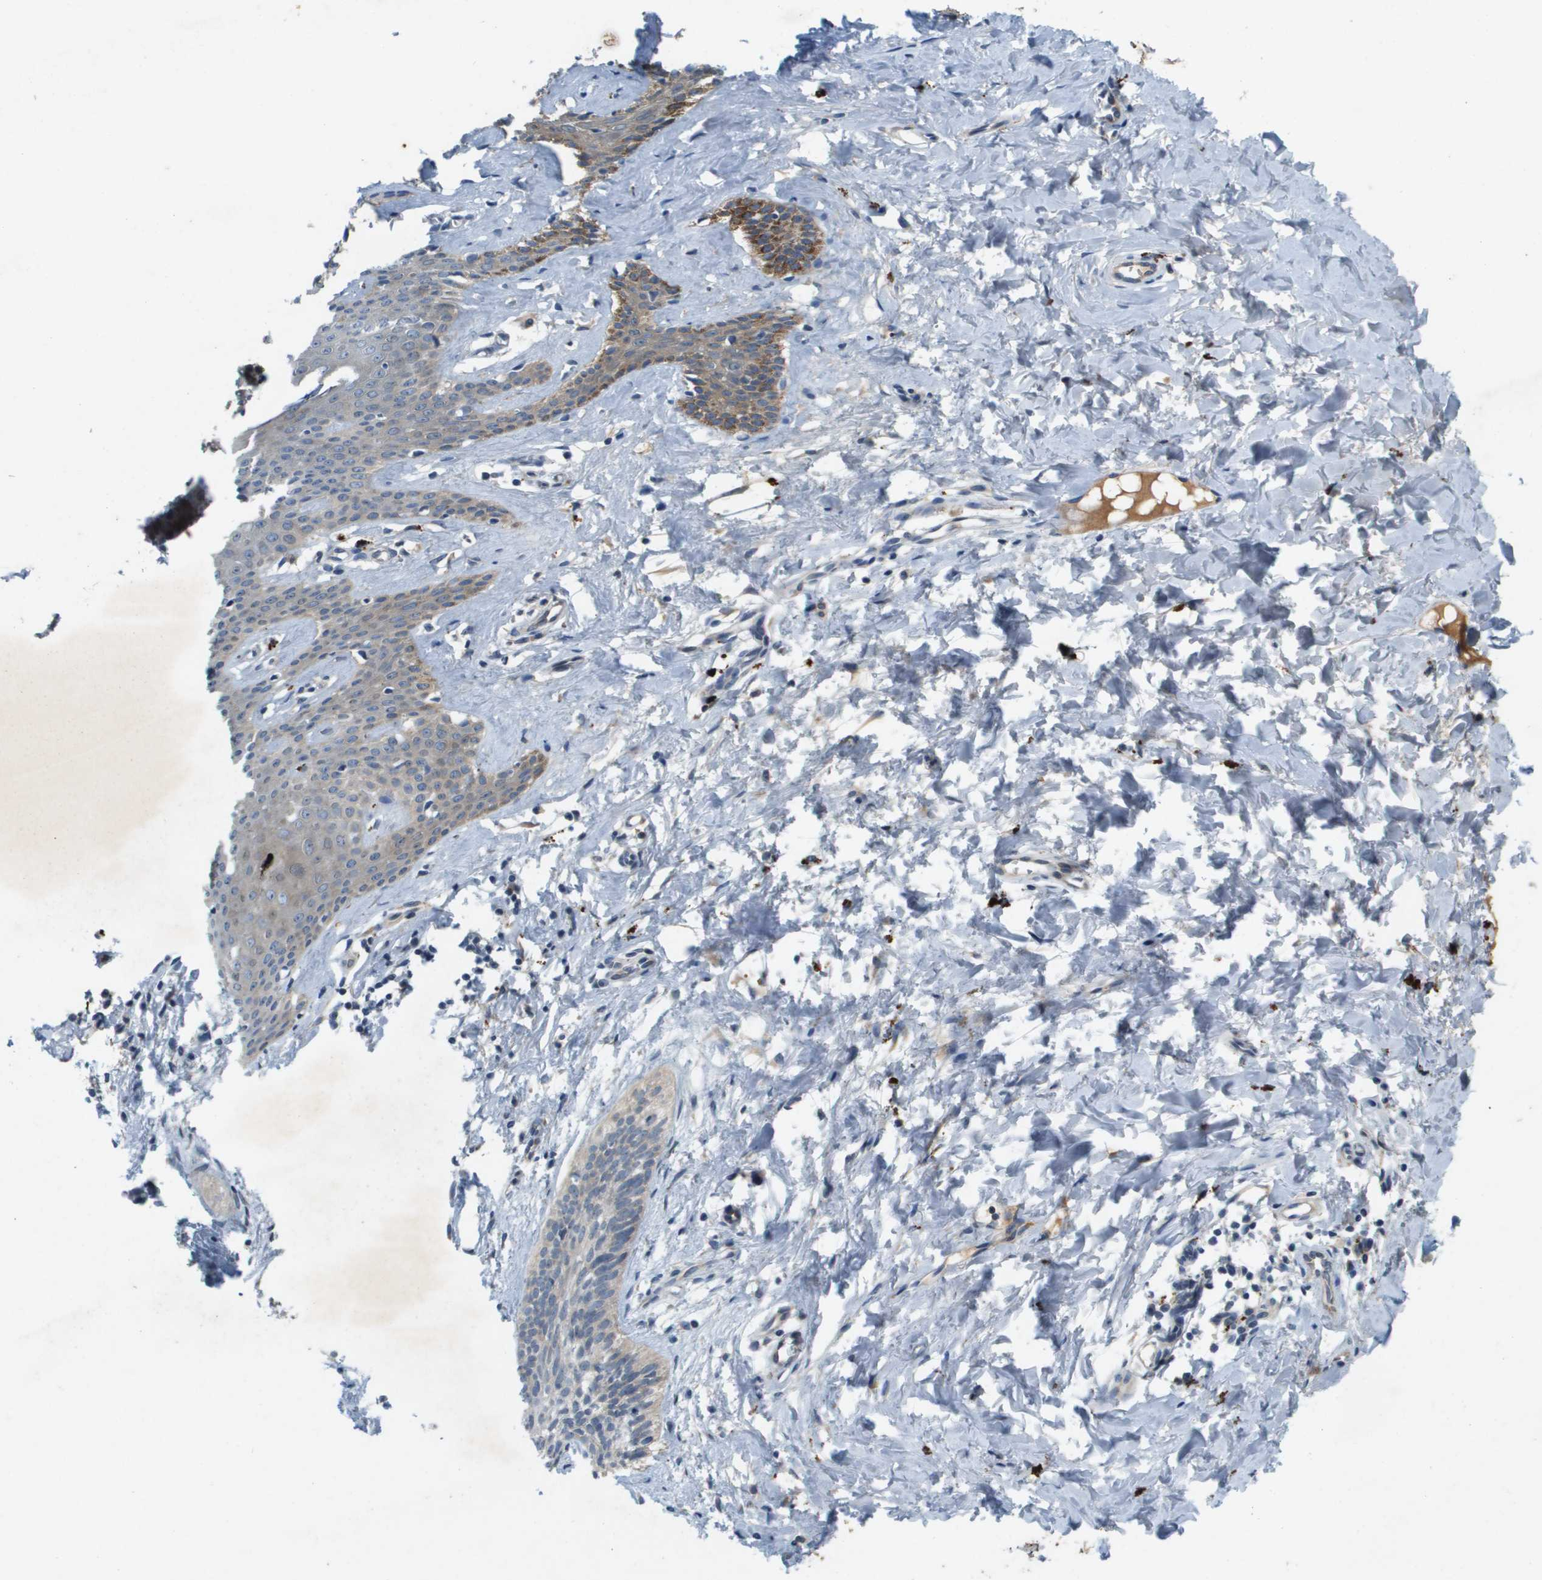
{"staining": {"intensity": "moderate", "quantity": "<25%", "location": "cytoplasmic/membranous"}, "tissue": "skin cancer", "cell_type": "Tumor cells", "image_type": "cancer", "snomed": [{"axis": "morphology", "description": "Basal cell carcinoma"}, {"axis": "topography", "description": "Skin"}], "caption": "IHC (DAB (3,3'-diaminobenzidine)) staining of human skin cancer (basal cell carcinoma) demonstrates moderate cytoplasmic/membranous protein positivity in approximately <25% of tumor cells.", "gene": "PGAP3", "patient": {"sex": "male", "age": 60}}